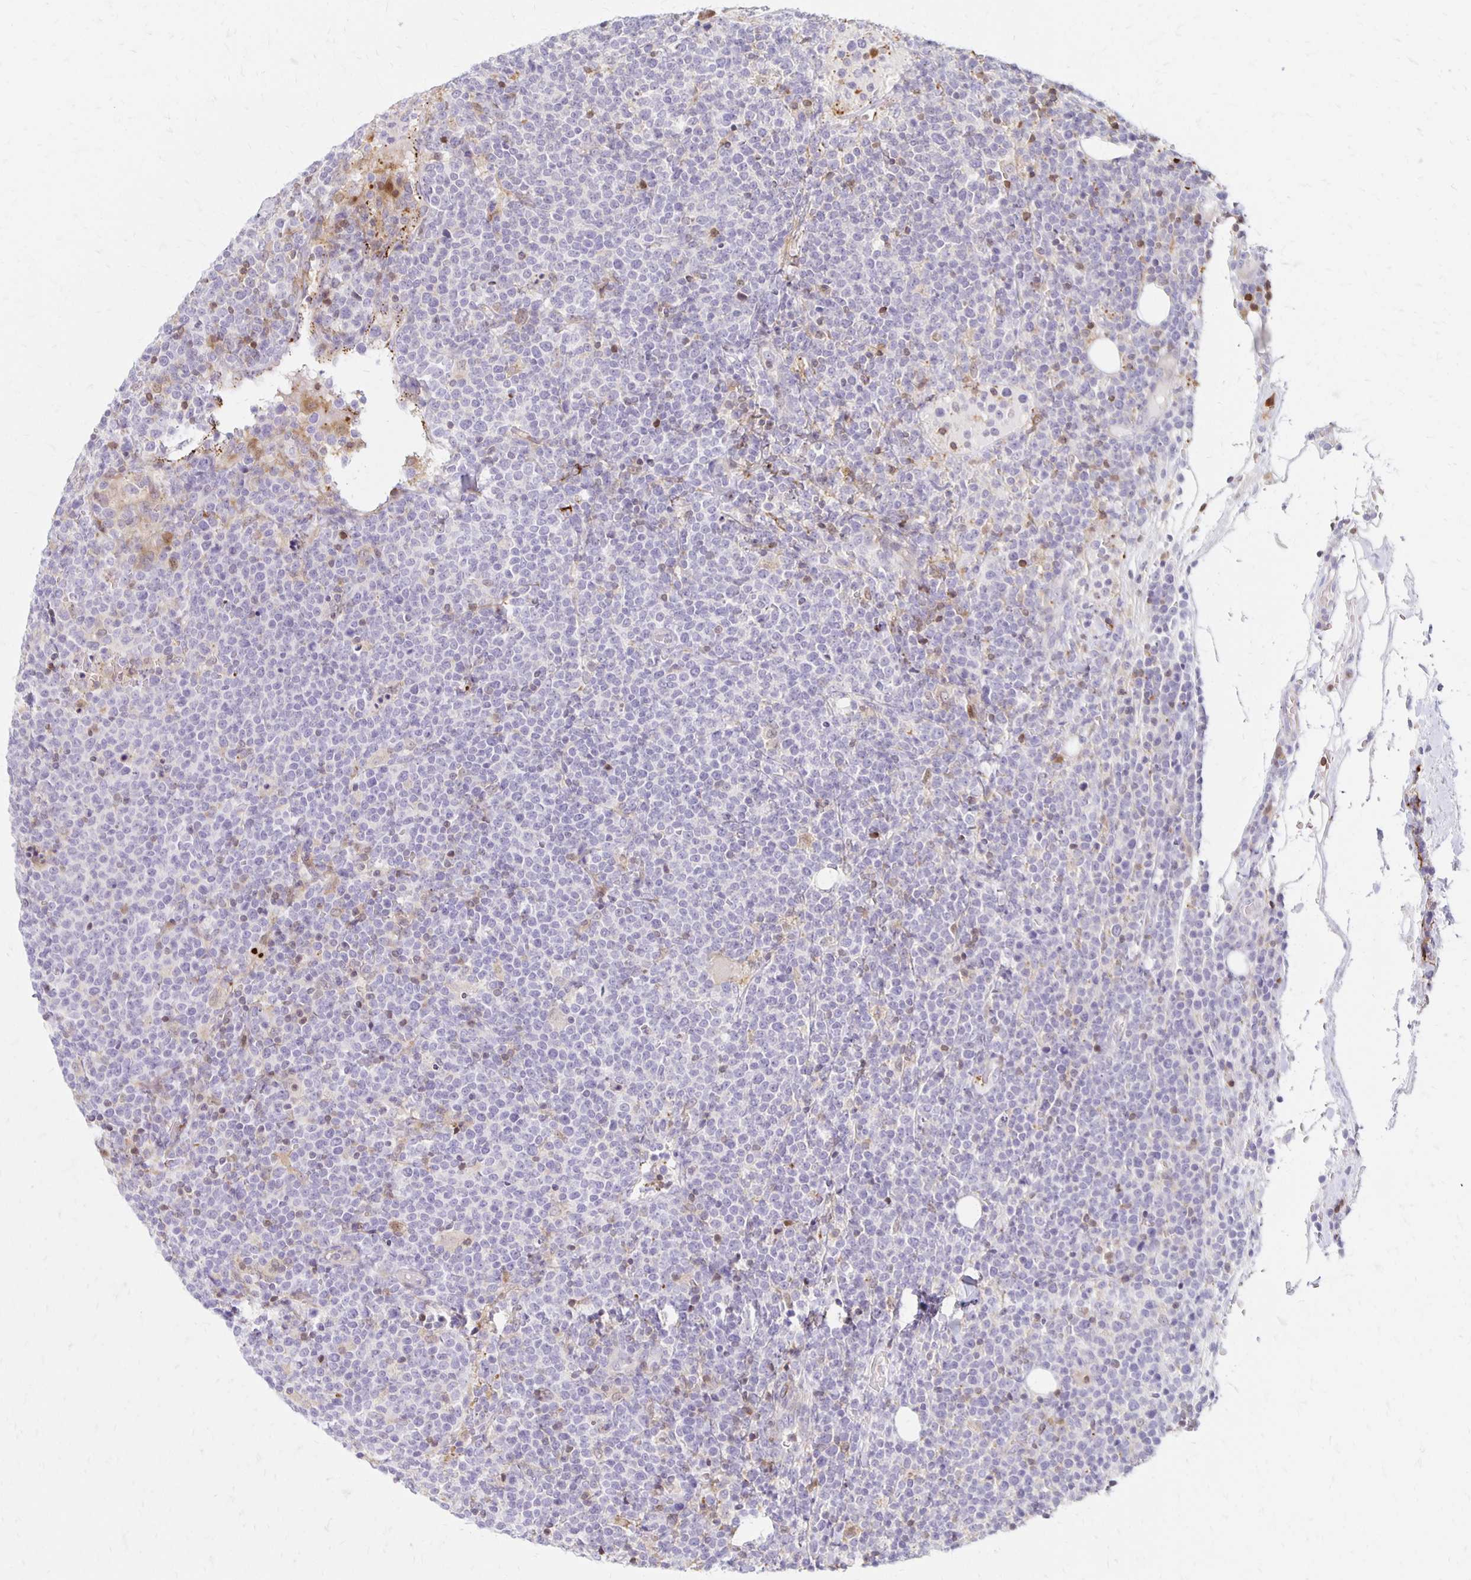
{"staining": {"intensity": "negative", "quantity": "none", "location": "none"}, "tissue": "lymphoma", "cell_type": "Tumor cells", "image_type": "cancer", "snomed": [{"axis": "morphology", "description": "Malignant lymphoma, non-Hodgkin's type, High grade"}, {"axis": "topography", "description": "Lymph node"}], "caption": "The photomicrograph demonstrates no staining of tumor cells in lymphoma.", "gene": "CCL21", "patient": {"sex": "male", "age": 61}}